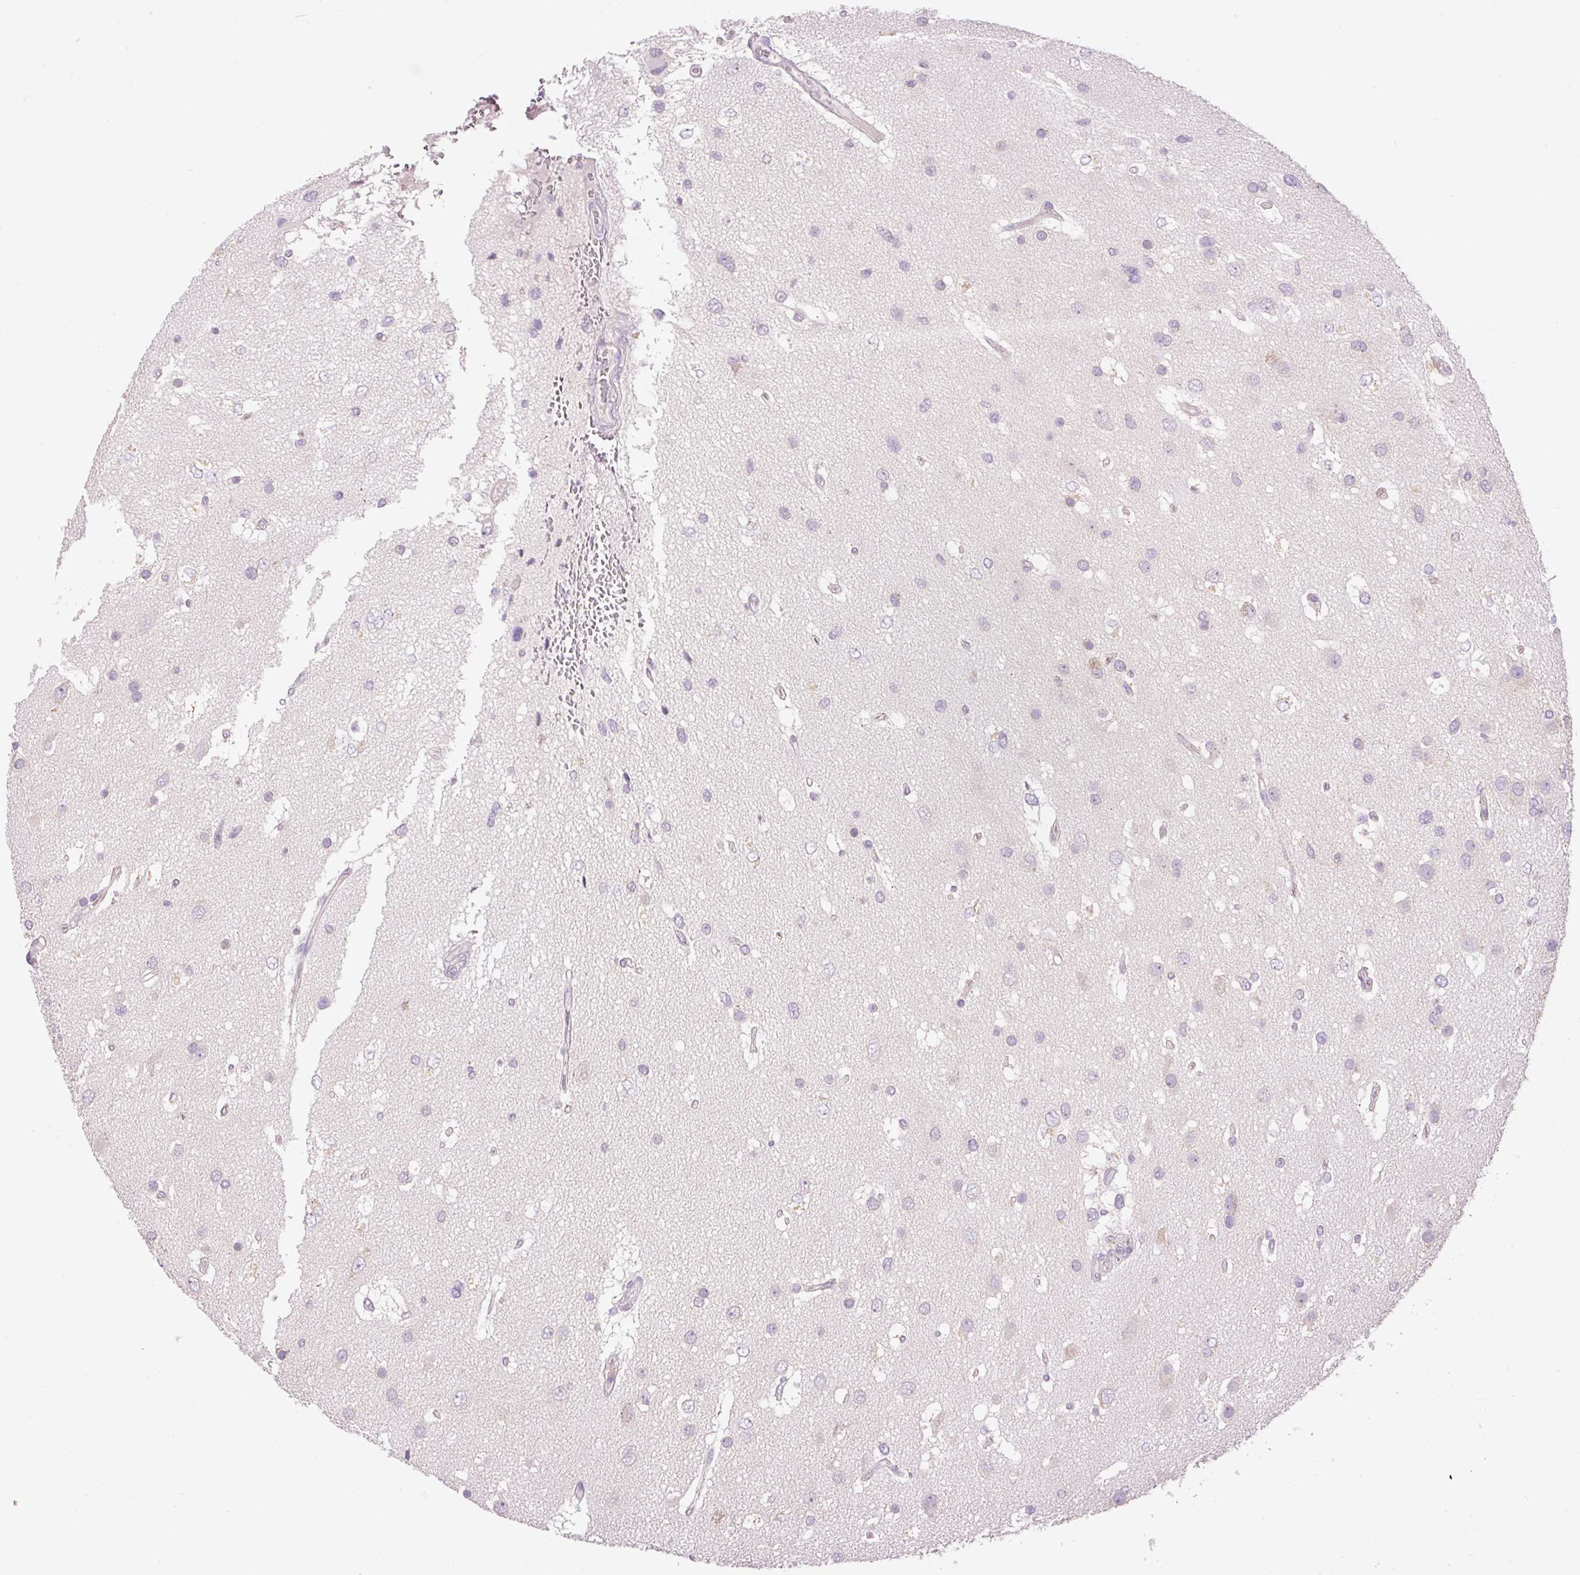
{"staining": {"intensity": "negative", "quantity": "none", "location": "none"}, "tissue": "glioma", "cell_type": "Tumor cells", "image_type": "cancer", "snomed": [{"axis": "morphology", "description": "Glioma, malignant, High grade"}, {"axis": "topography", "description": "Brain"}], "caption": "The immunohistochemistry (IHC) photomicrograph has no significant staining in tumor cells of glioma tissue.", "gene": "PNPLA5", "patient": {"sex": "male", "age": 53}}